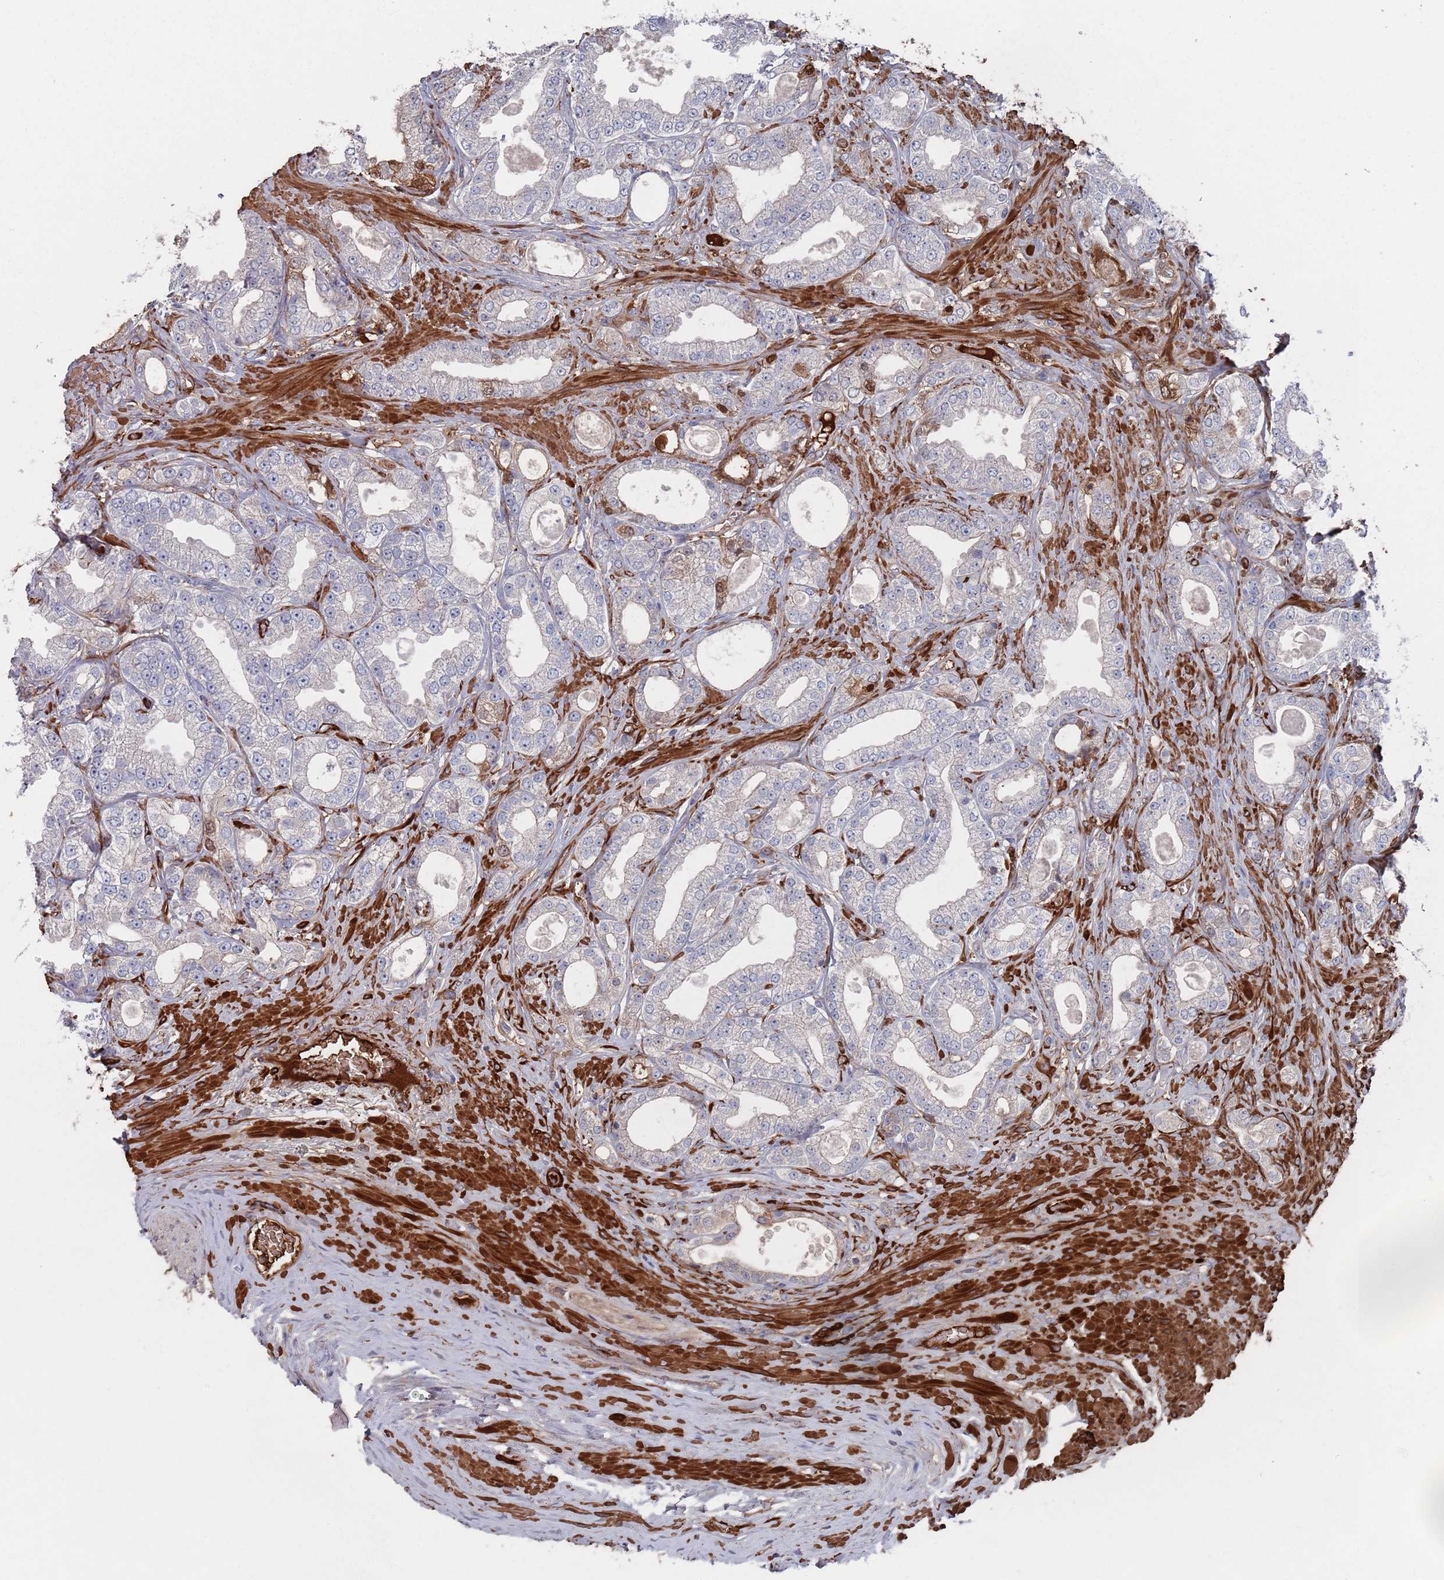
{"staining": {"intensity": "negative", "quantity": "none", "location": "none"}, "tissue": "prostate cancer", "cell_type": "Tumor cells", "image_type": "cancer", "snomed": [{"axis": "morphology", "description": "Adenocarcinoma, Low grade"}, {"axis": "topography", "description": "Prostate"}], "caption": "Prostate cancer was stained to show a protein in brown. There is no significant expression in tumor cells.", "gene": "PLEKHA4", "patient": {"sex": "male", "age": 63}}